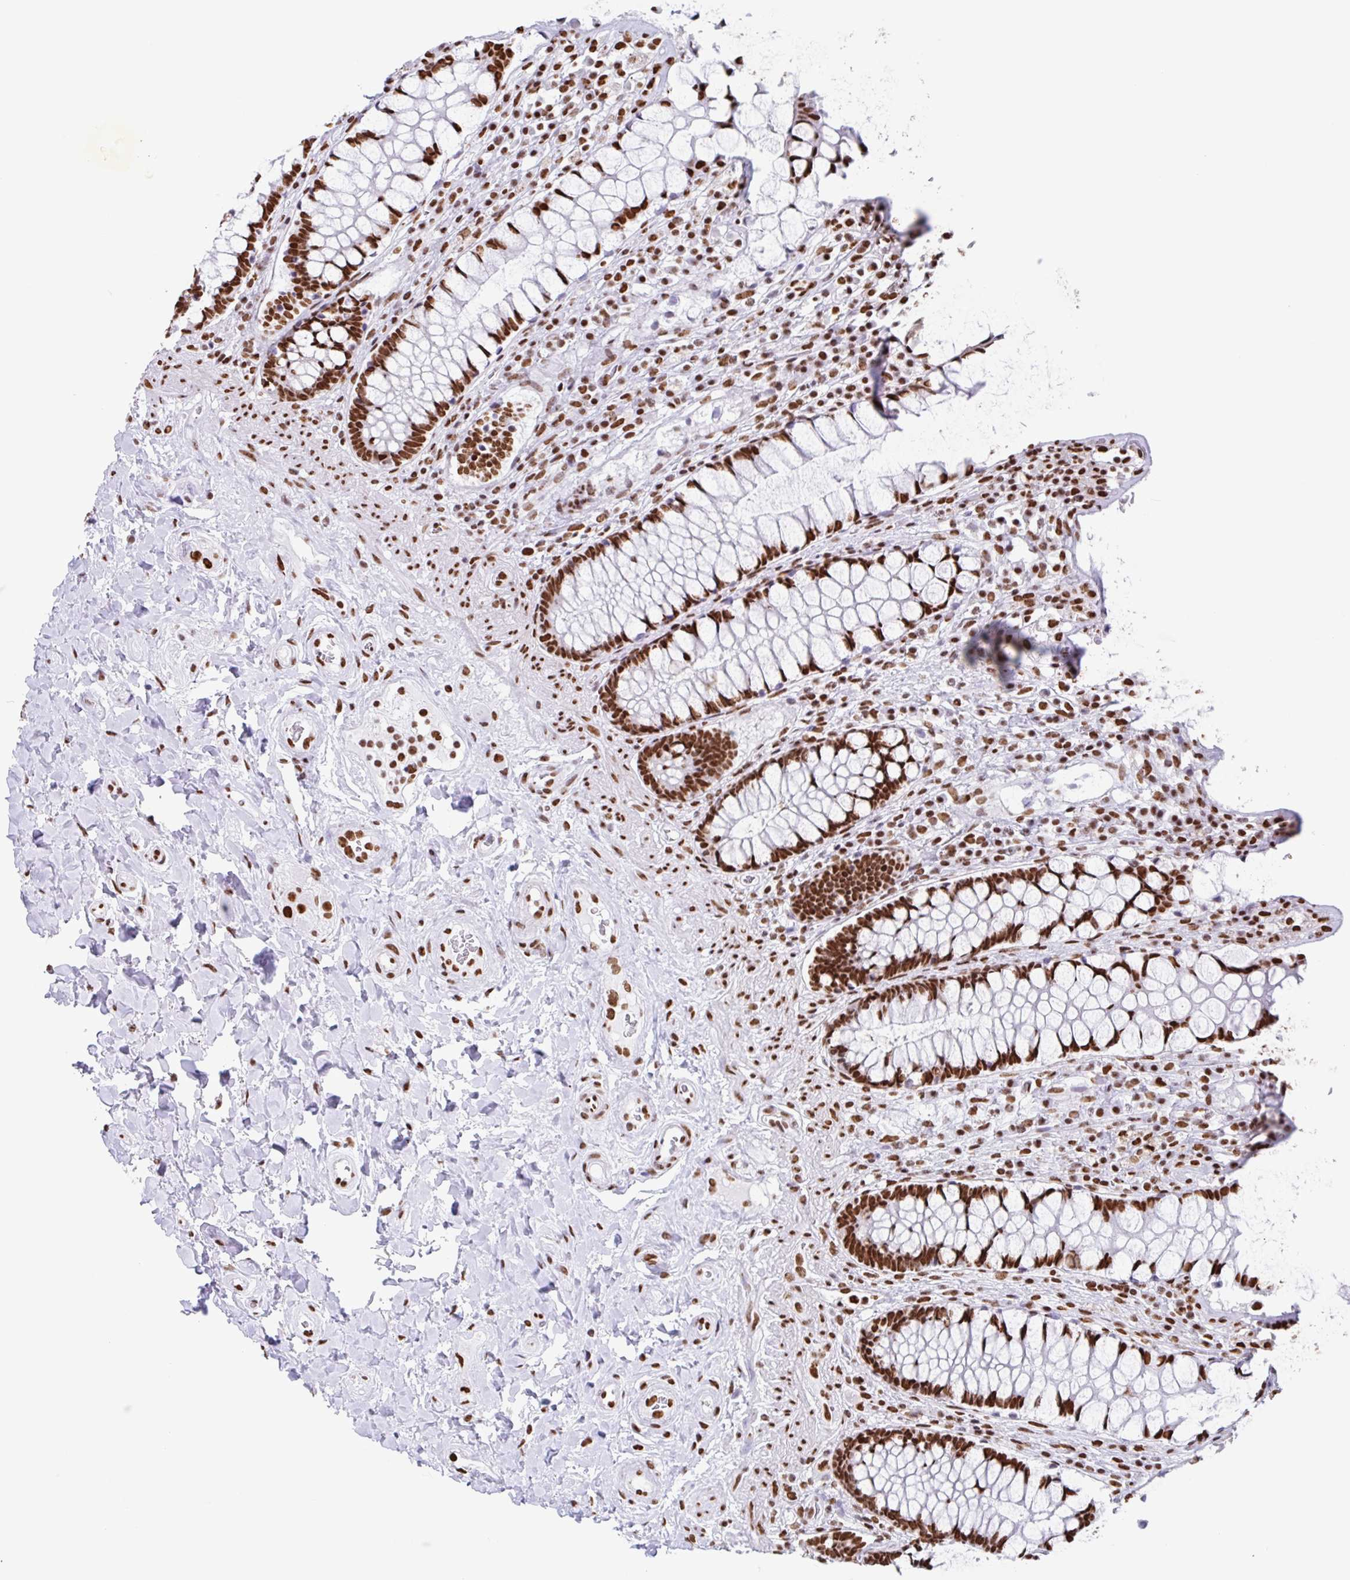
{"staining": {"intensity": "strong", "quantity": ">75%", "location": "nuclear"}, "tissue": "rectum", "cell_type": "Glandular cells", "image_type": "normal", "snomed": [{"axis": "morphology", "description": "Normal tissue, NOS"}, {"axis": "topography", "description": "Rectum"}], "caption": "IHC micrograph of normal rectum: rectum stained using immunohistochemistry exhibits high levels of strong protein expression localized specifically in the nuclear of glandular cells, appearing as a nuclear brown color.", "gene": "KHDRBS1", "patient": {"sex": "female", "age": 58}}